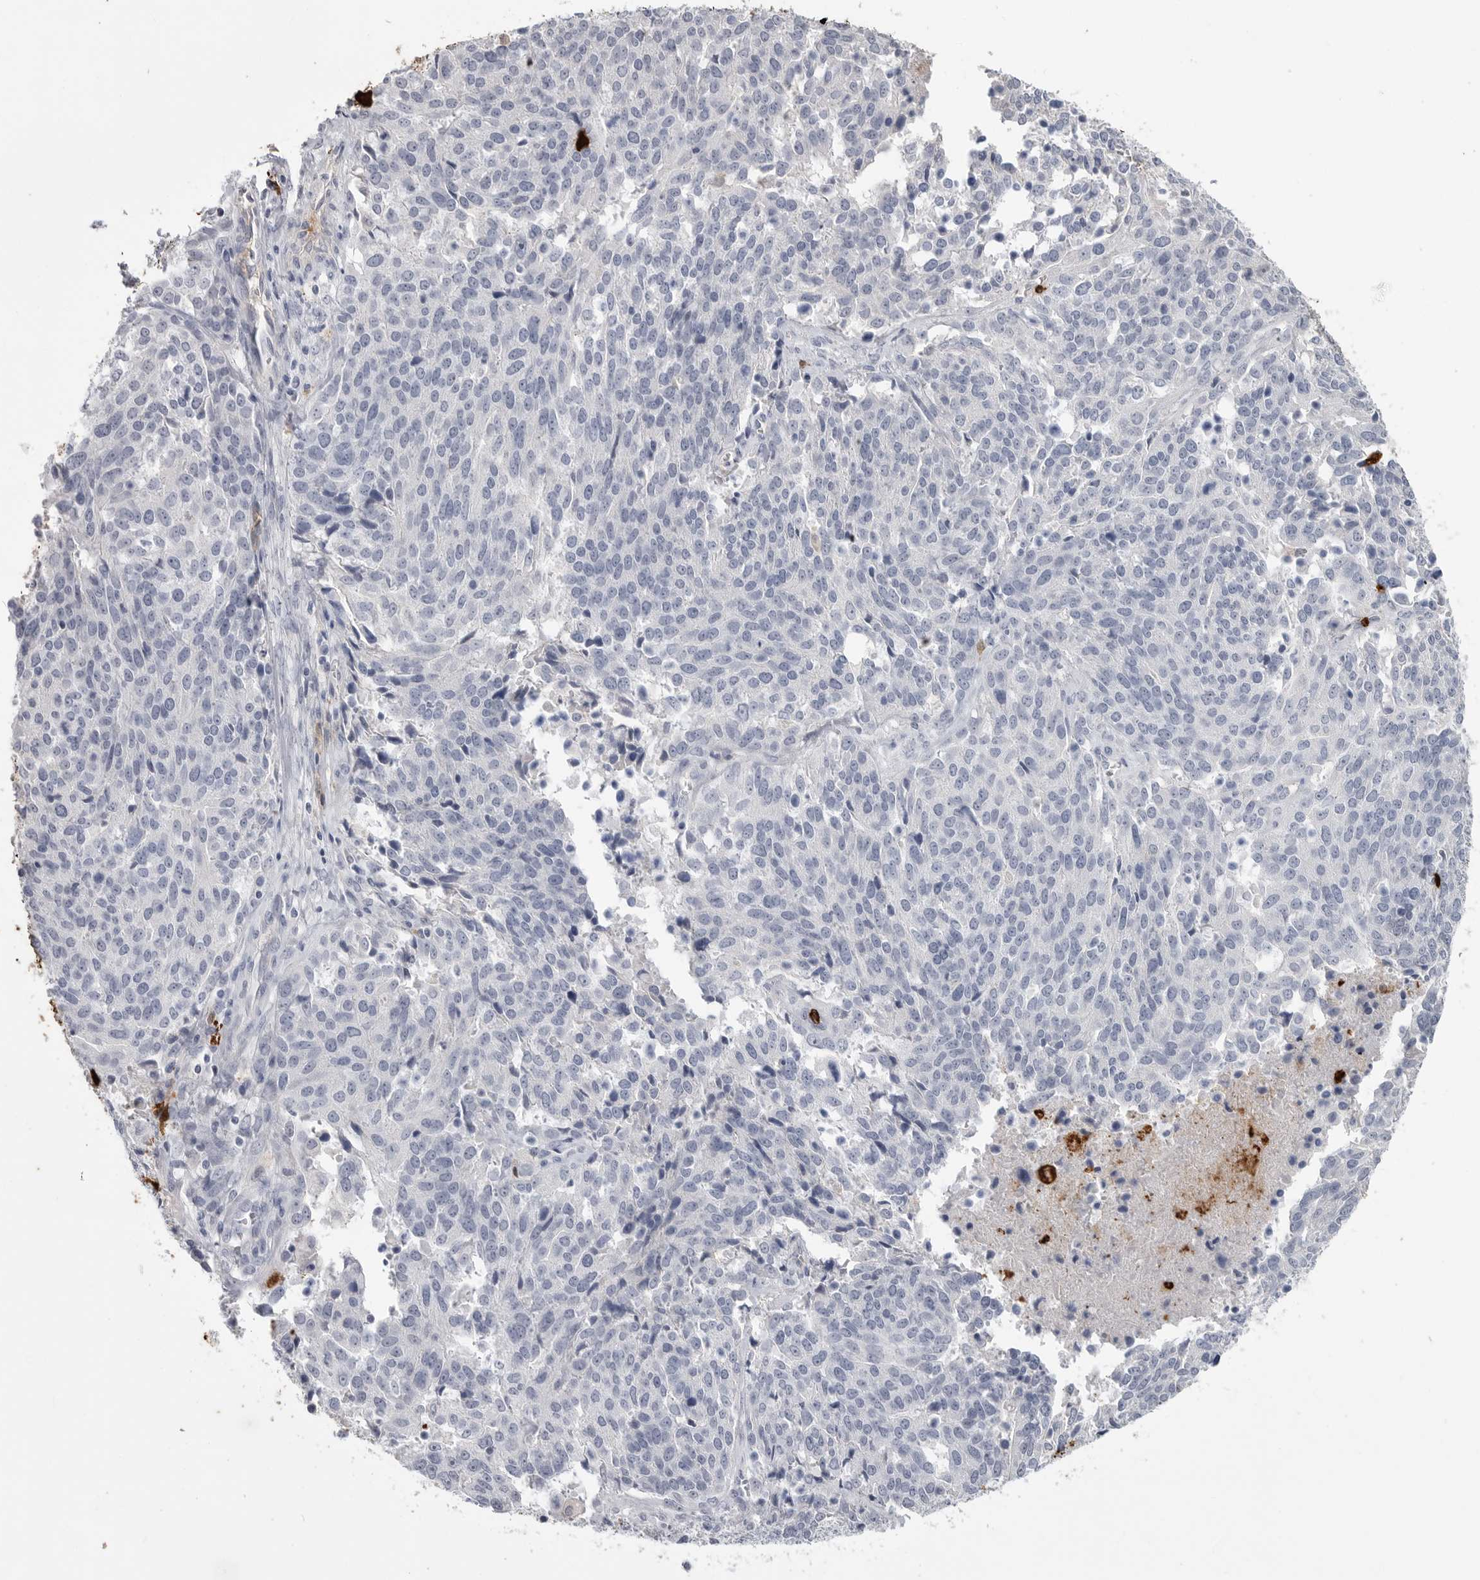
{"staining": {"intensity": "negative", "quantity": "none", "location": "none"}, "tissue": "ovarian cancer", "cell_type": "Tumor cells", "image_type": "cancer", "snomed": [{"axis": "morphology", "description": "Cystadenocarcinoma, serous, NOS"}, {"axis": "topography", "description": "Ovary"}], "caption": "This histopathology image is of ovarian serous cystadenocarcinoma stained with immunohistochemistry to label a protein in brown with the nuclei are counter-stained blue. There is no positivity in tumor cells.", "gene": "CYB561D1", "patient": {"sex": "female", "age": 44}}